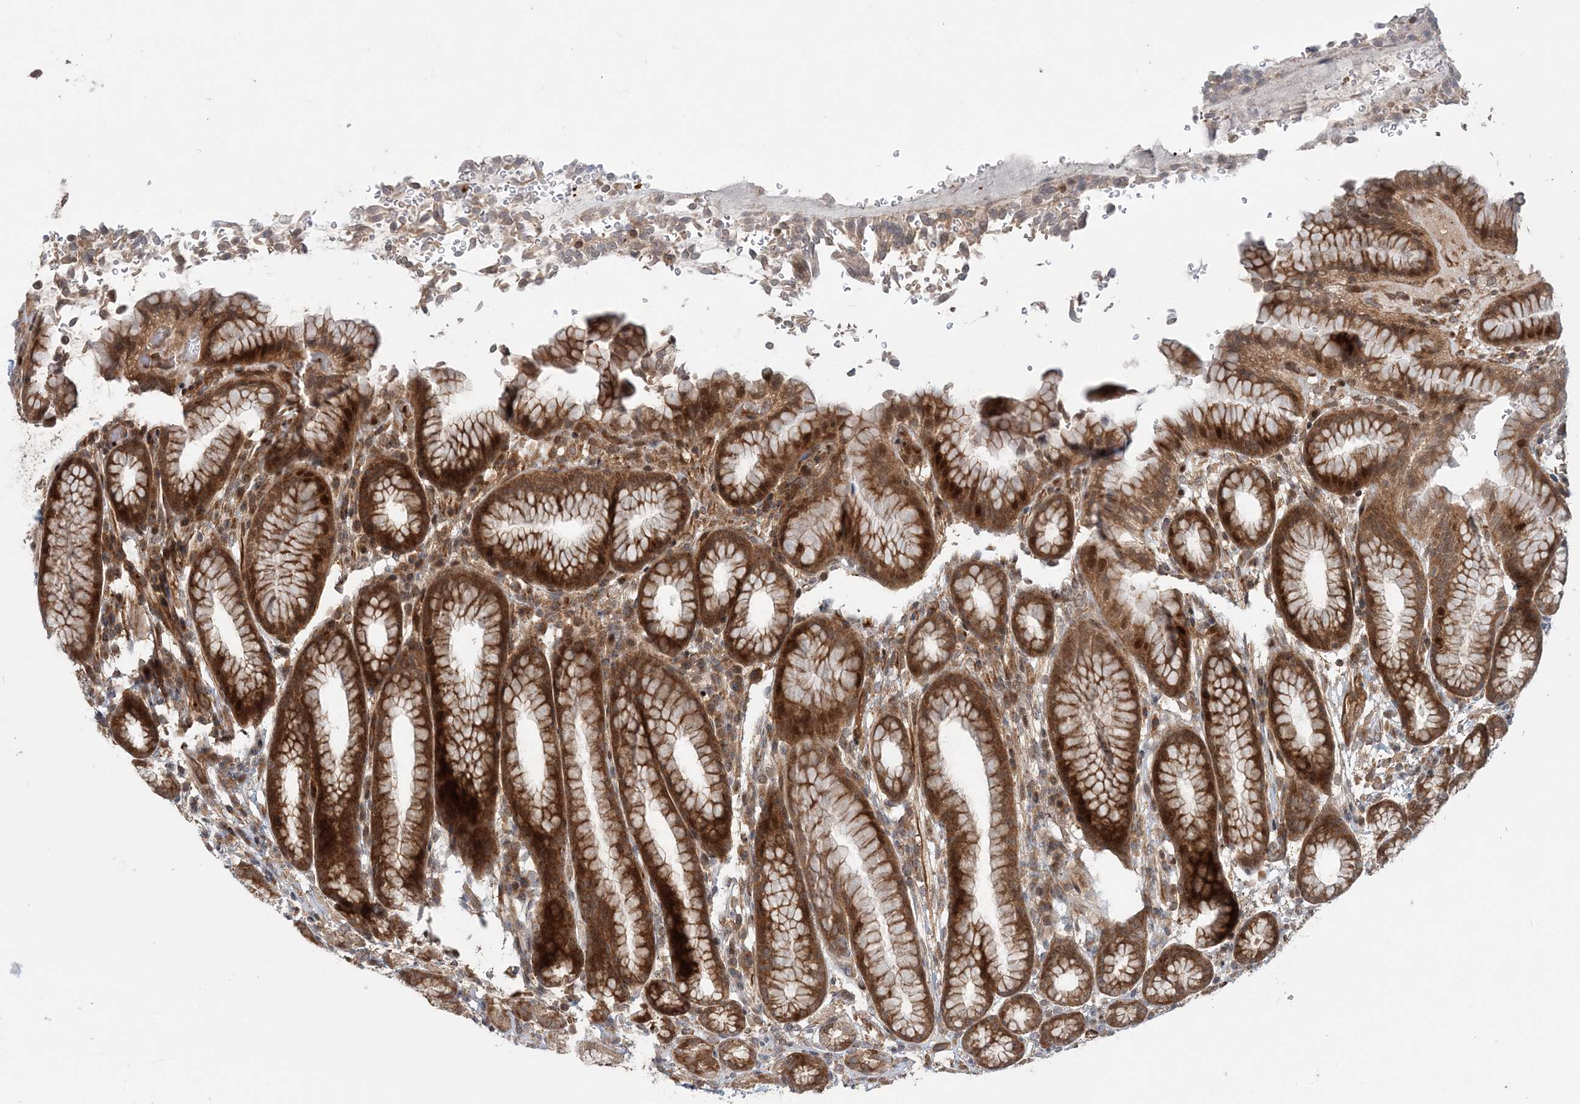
{"staining": {"intensity": "moderate", "quantity": ">75%", "location": "cytoplasmic/membranous,nuclear"}, "tissue": "stomach", "cell_type": "Glandular cells", "image_type": "normal", "snomed": [{"axis": "morphology", "description": "Normal tissue, NOS"}, {"axis": "topography", "description": "Stomach"}], "caption": "Brown immunohistochemical staining in normal stomach displays moderate cytoplasmic/membranous,nuclear expression in approximately >75% of glandular cells.", "gene": "GEMIN5", "patient": {"sex": "male", "age": 42}}